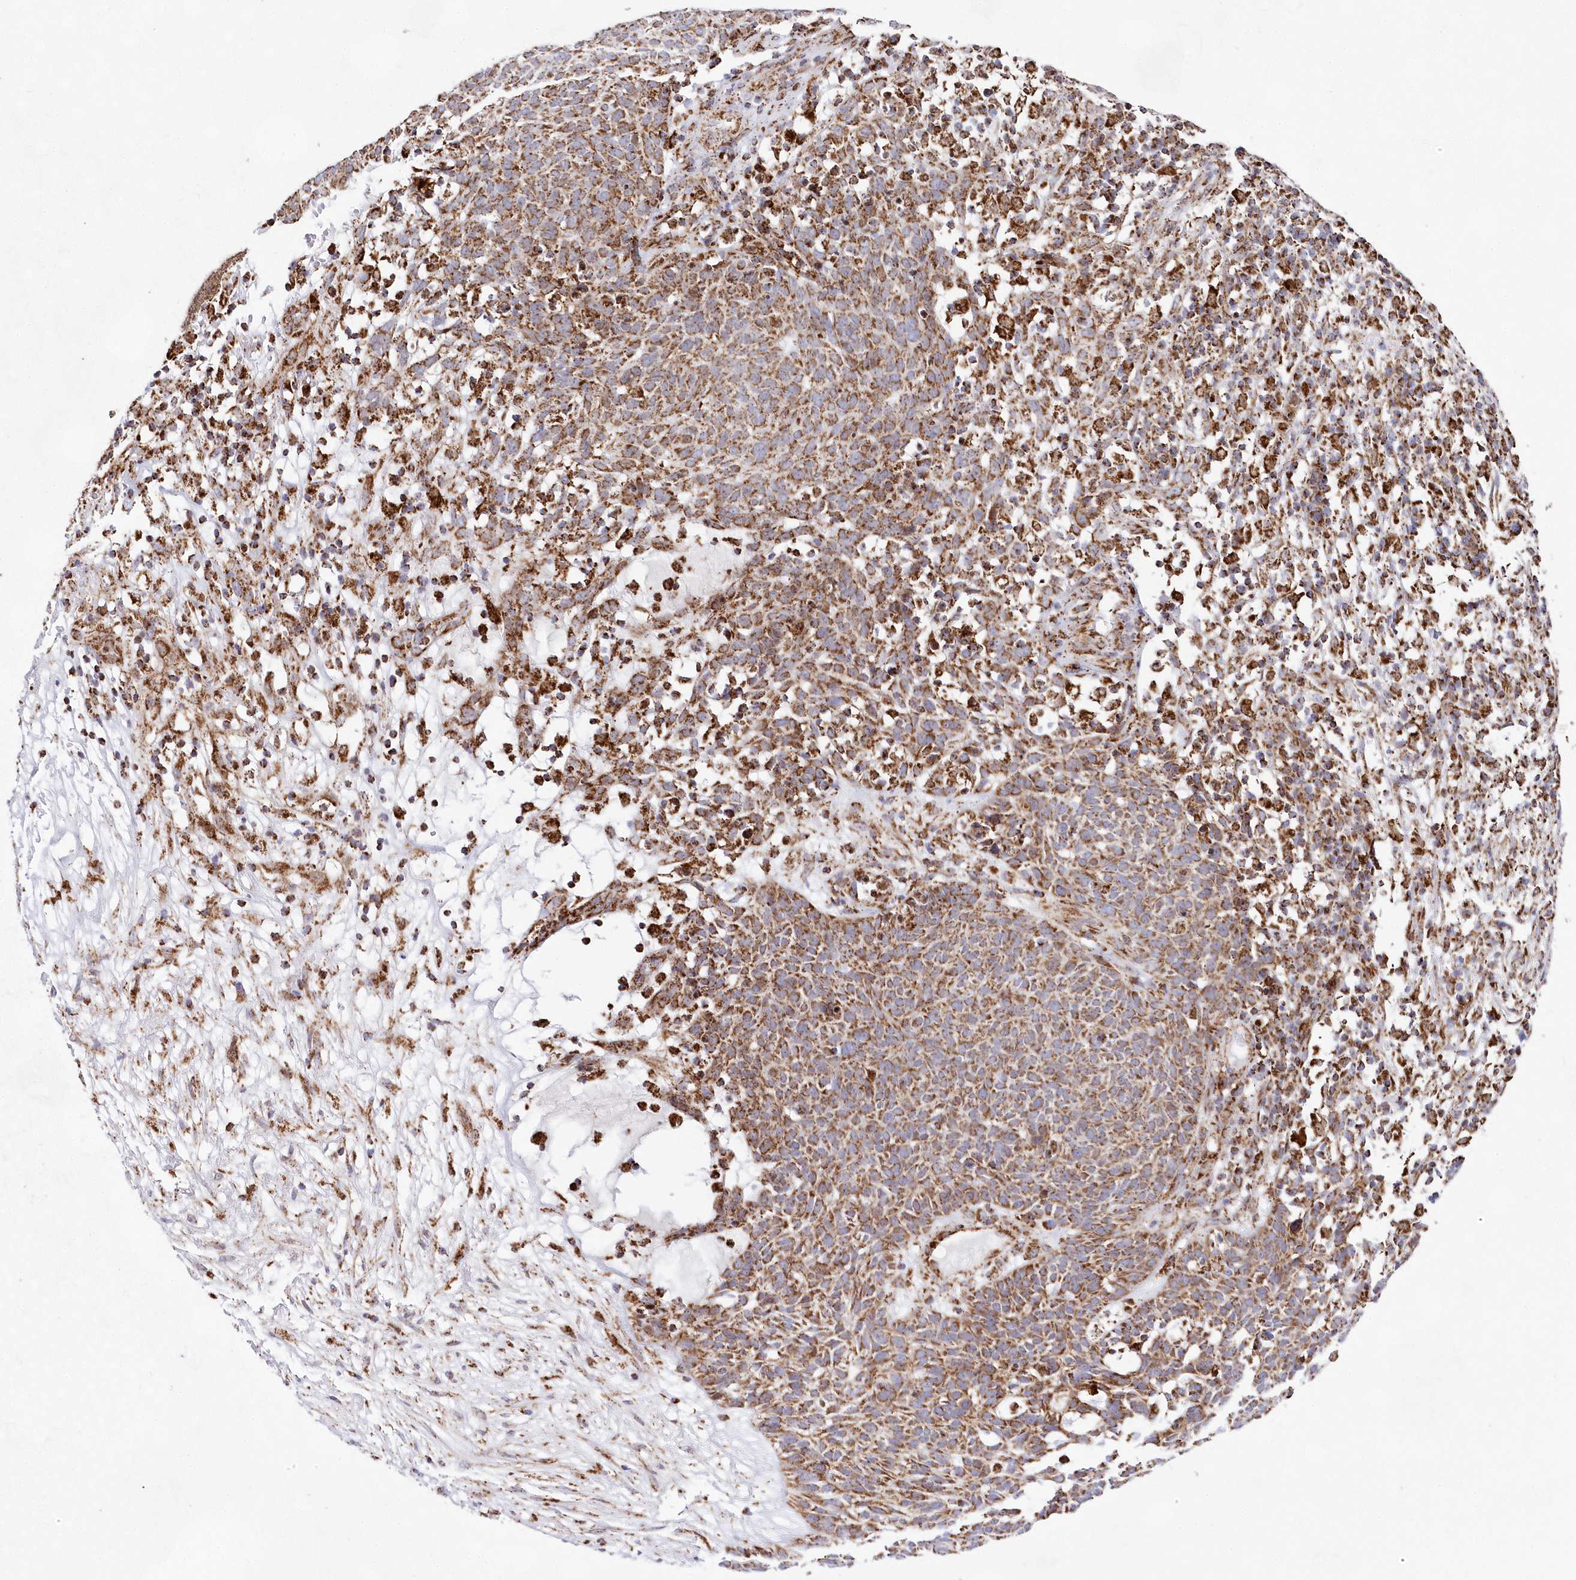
{"staining": {"intensity": "moderate", "quantity": ">75%", "location": "cytoplasmic/membranous"}, "tissue": "skin cancer", "cell_type": "Tumor cells", "image_type": "cancer", "snomed": [{"axis": "morphology", "description": "Squamous cell carcinoma, NOS"}, {"axis": "topography", "description": "Skin"}], "caption": "Skin cancer was stained to show a protein in brown. There is medium levels of moderate cytoplasmic/membranous expression in about >75% of tumor cells.", "gene": "HADHB", "patient": {"sex": "female", "age": 90}}